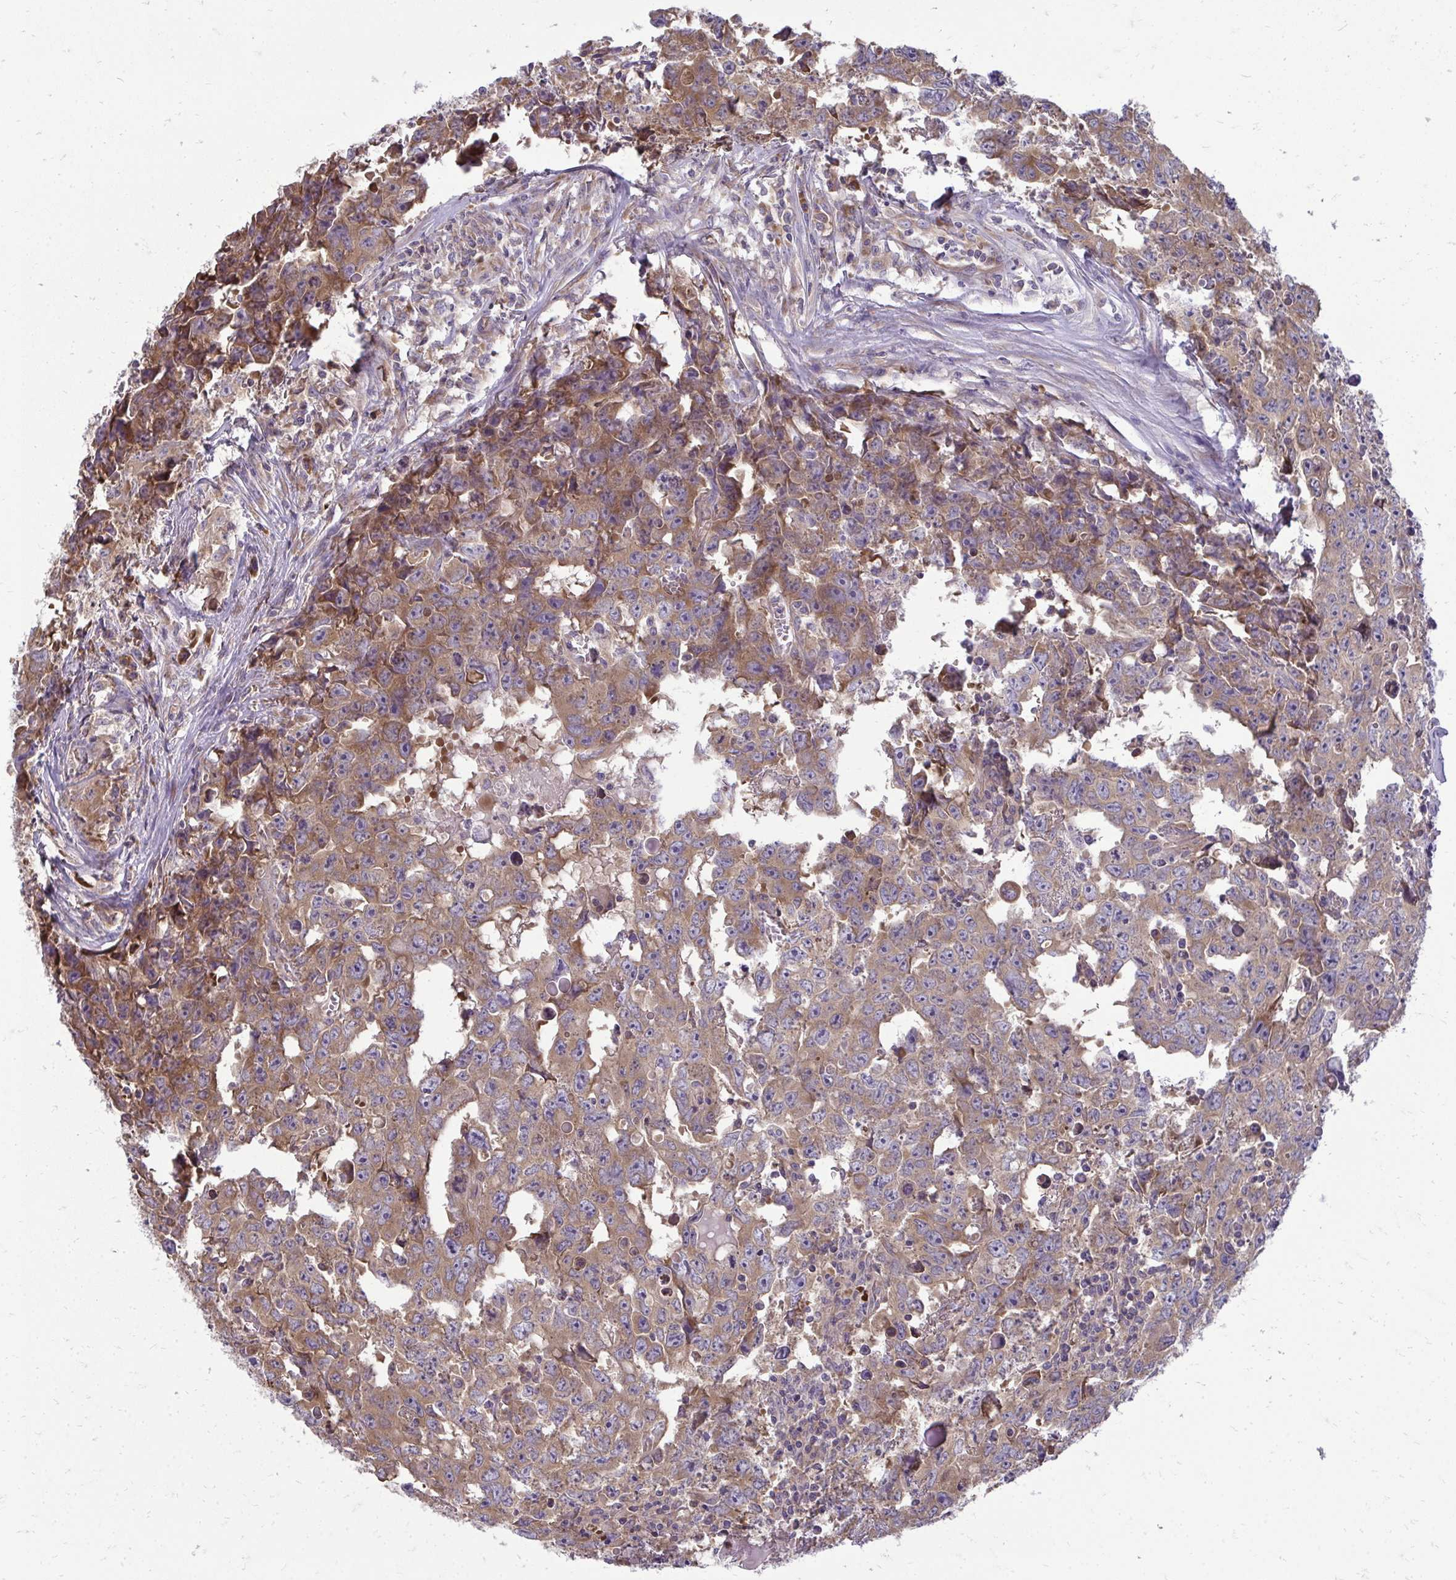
{"staining": {"intensity": "moderate", "quantity": ">75%", "location": "cytoplasmic/membranous"}, "tissue": "testis cancer", "cell_type": "Tumor cells", "image_type": "cancer", "snomed": [{"axis": "morphology", "description": "Carcinoma, Embryonal, NOS"}, {"axis": "topography", "description": "Testis"}], "caption": "Embryonal carcinoma (testis) tissue displays moderate cytoplasmic/membranous positivity in about >75% of tumor cells", "gene": "RPLP2", "patient": {"sex": "male", "age": 22}}